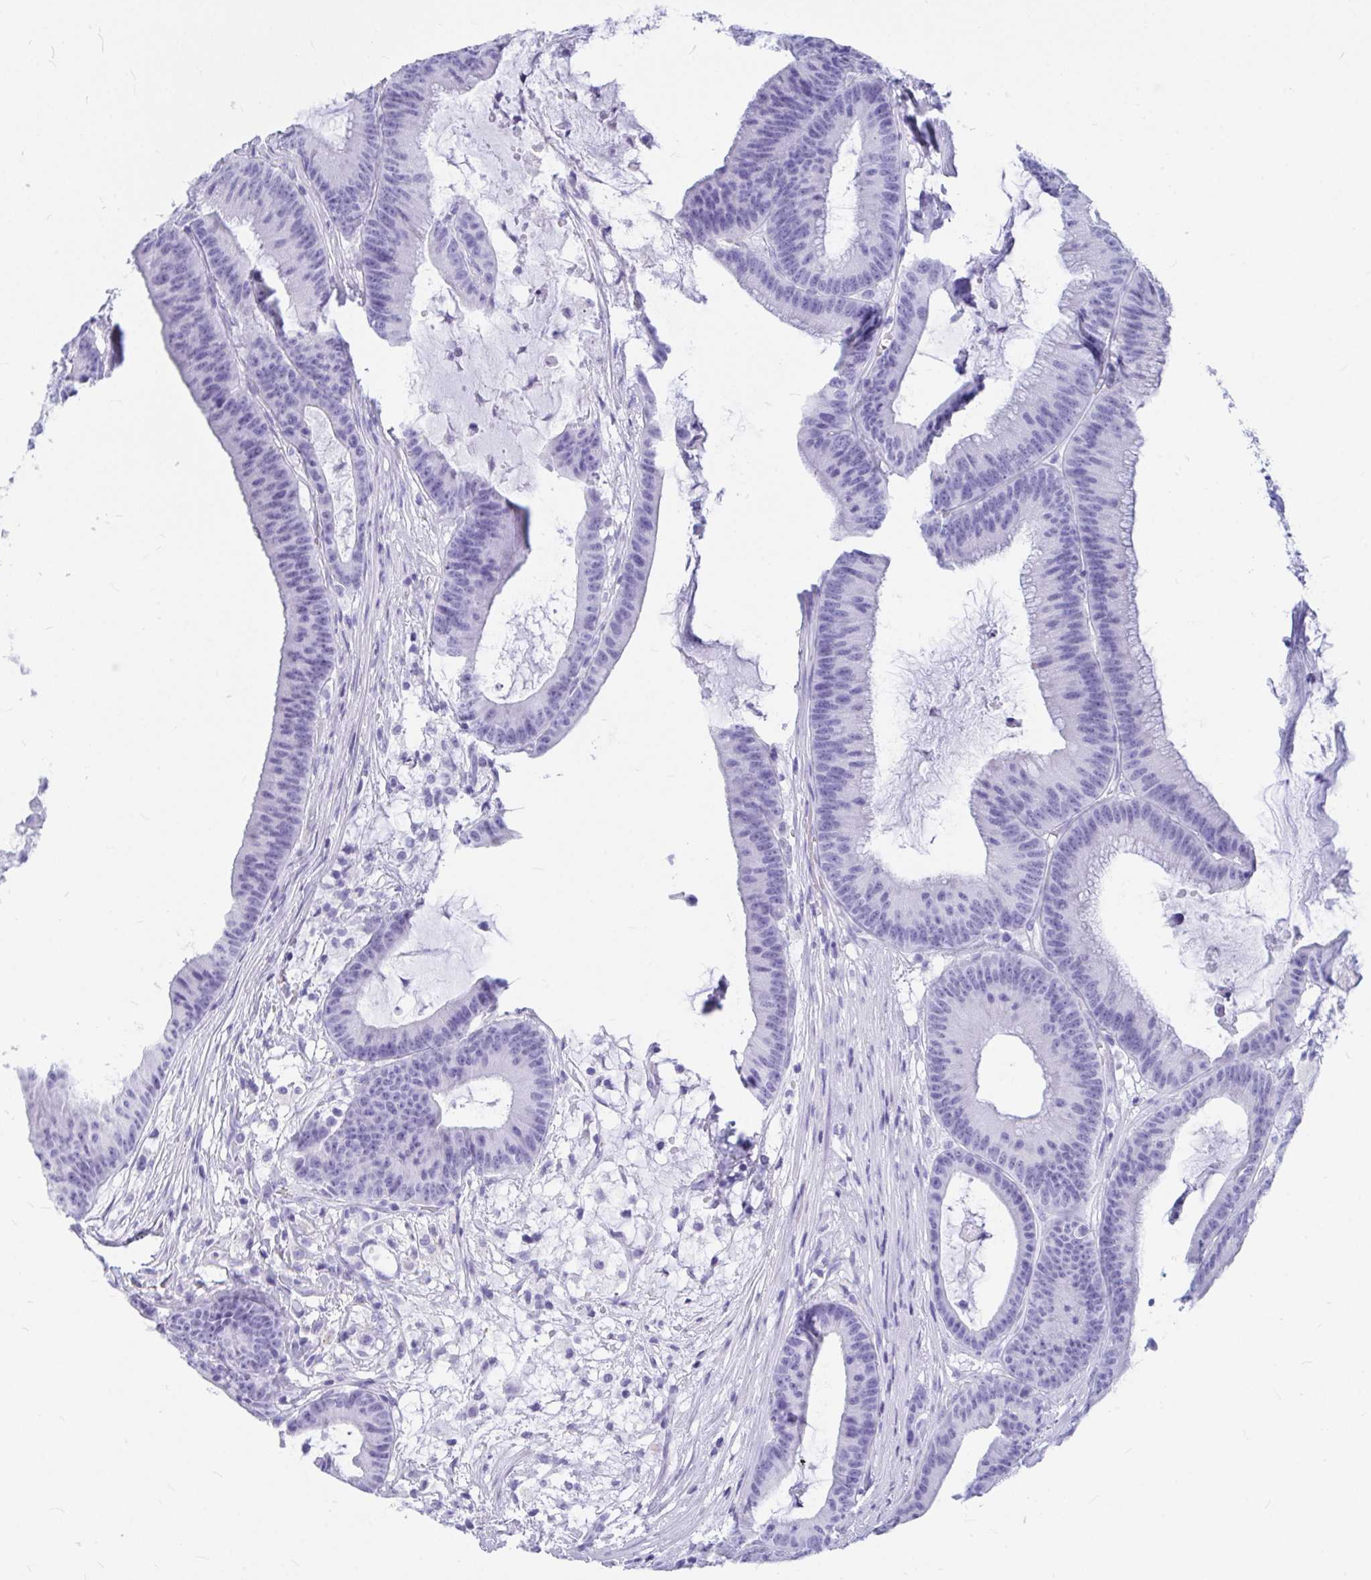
{"staining": {"intensity": "negative", "quantity": "none", "location": "none"}, "tissue": "colorectal cancer", "cell_type": "Tumor cells", "image_type": "cancer", "snomed": [{"axis": "morphology", "description": "Adenocarcinoma, NOS"}, {"axis": "topography", "description": "Colon"}], "caption": "Tumor cells show no significant protein staining in colorectal cancer (adenocarcinoma).", "gene": "OR5J2", "patient": {"sex": "female", "age": 78}}